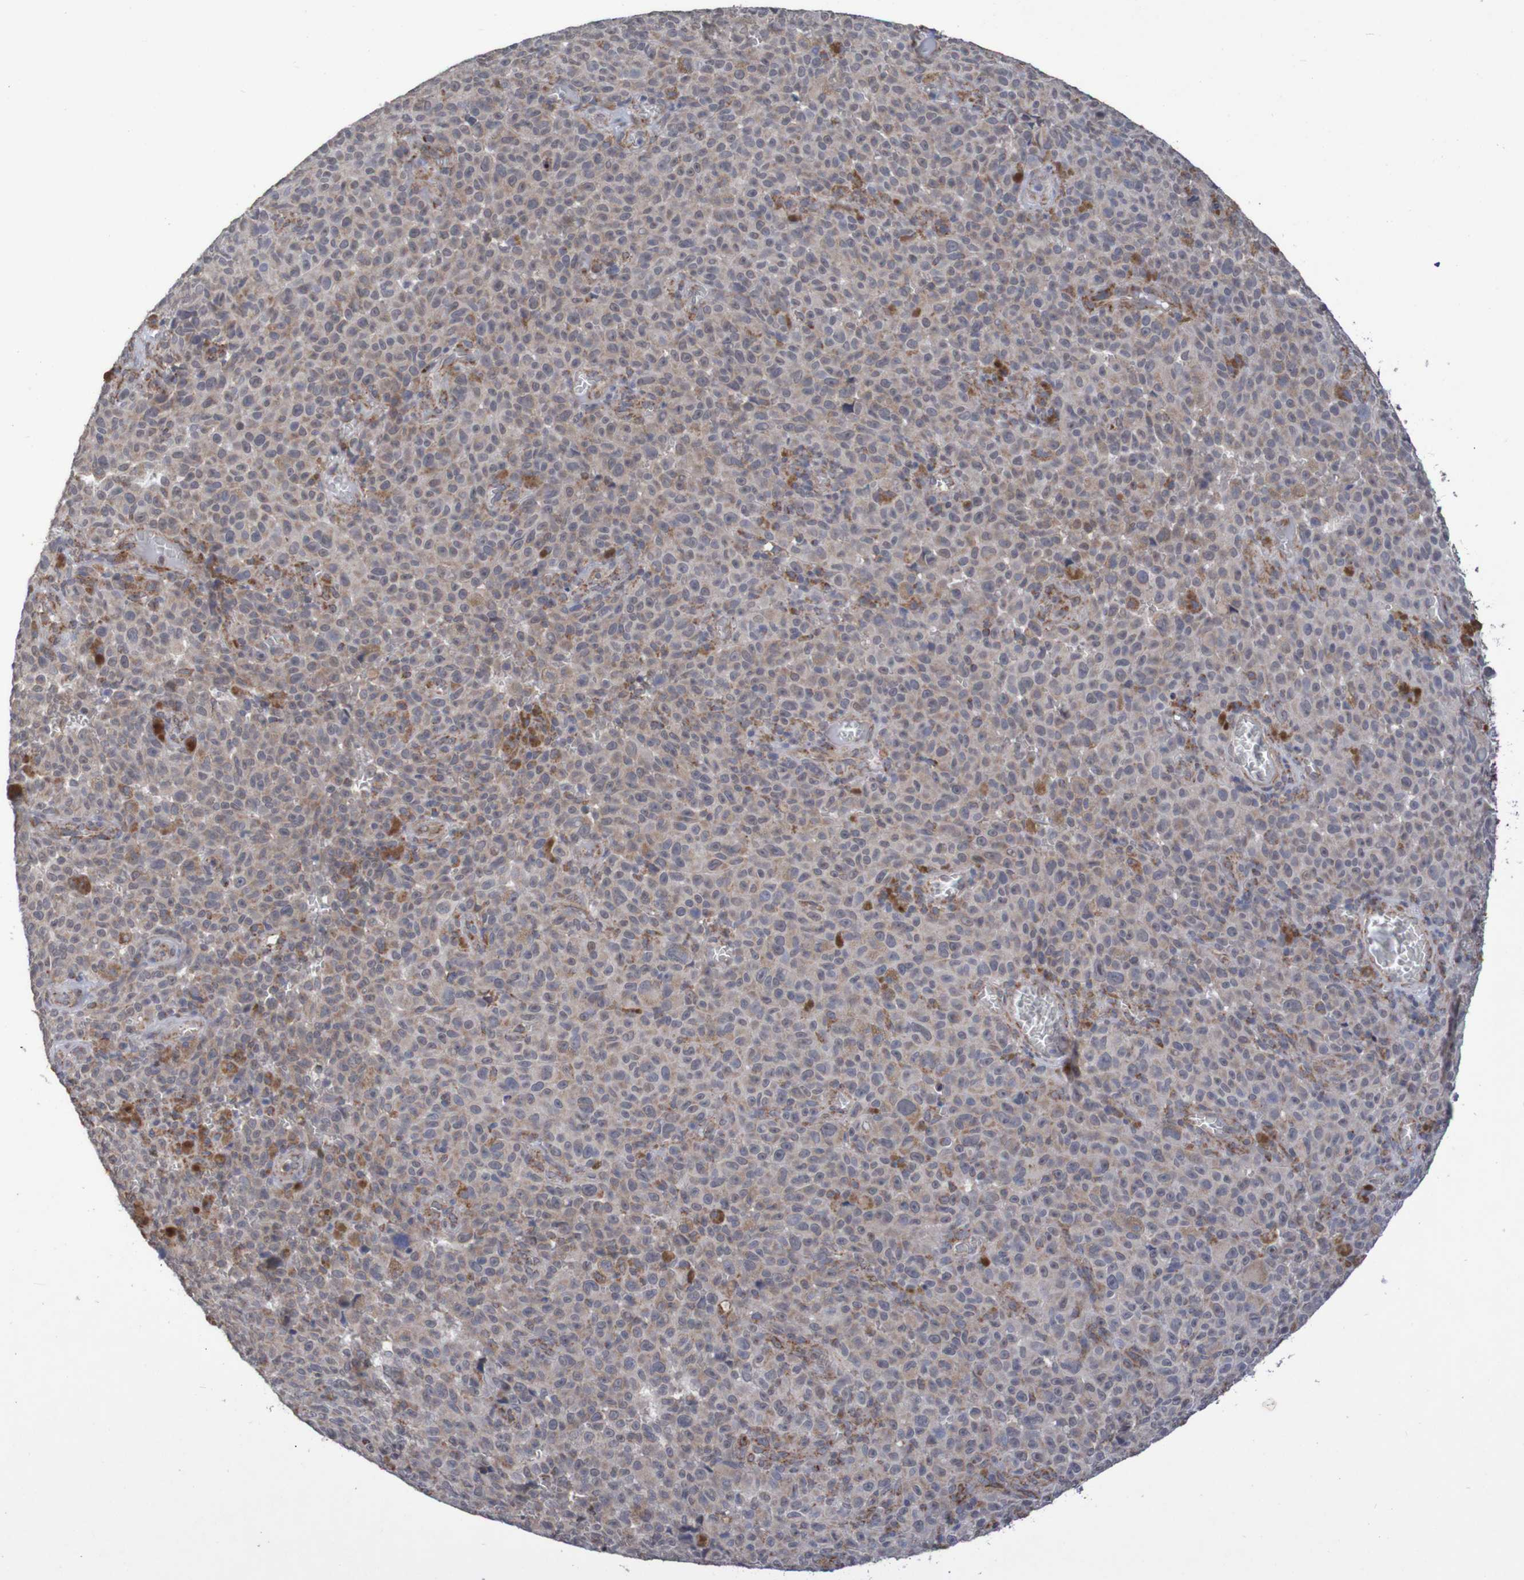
{"staining": {"intensity": "weak", "quantity": ">75%", "location": "cytoplasmic/membranous"}, "tissue": "melanoma", "cell_type": "Tumor cells", "image_type": "cancer", "snomed": [{"axis": "morphology", "description": "Malignant melanoma, NOS"}, {"axis": "topography", "description": "Skin"}], "caption": "An immunohistochemistry (IHC) histopathology image of neoplastic tissue is shown. Protein staining in brown shows weak cytoplasmic/membranous positivity in malignant melanoma within tumor cells.", "gene": "DVL1", "patient": {"sex": "female", "age": 82}}